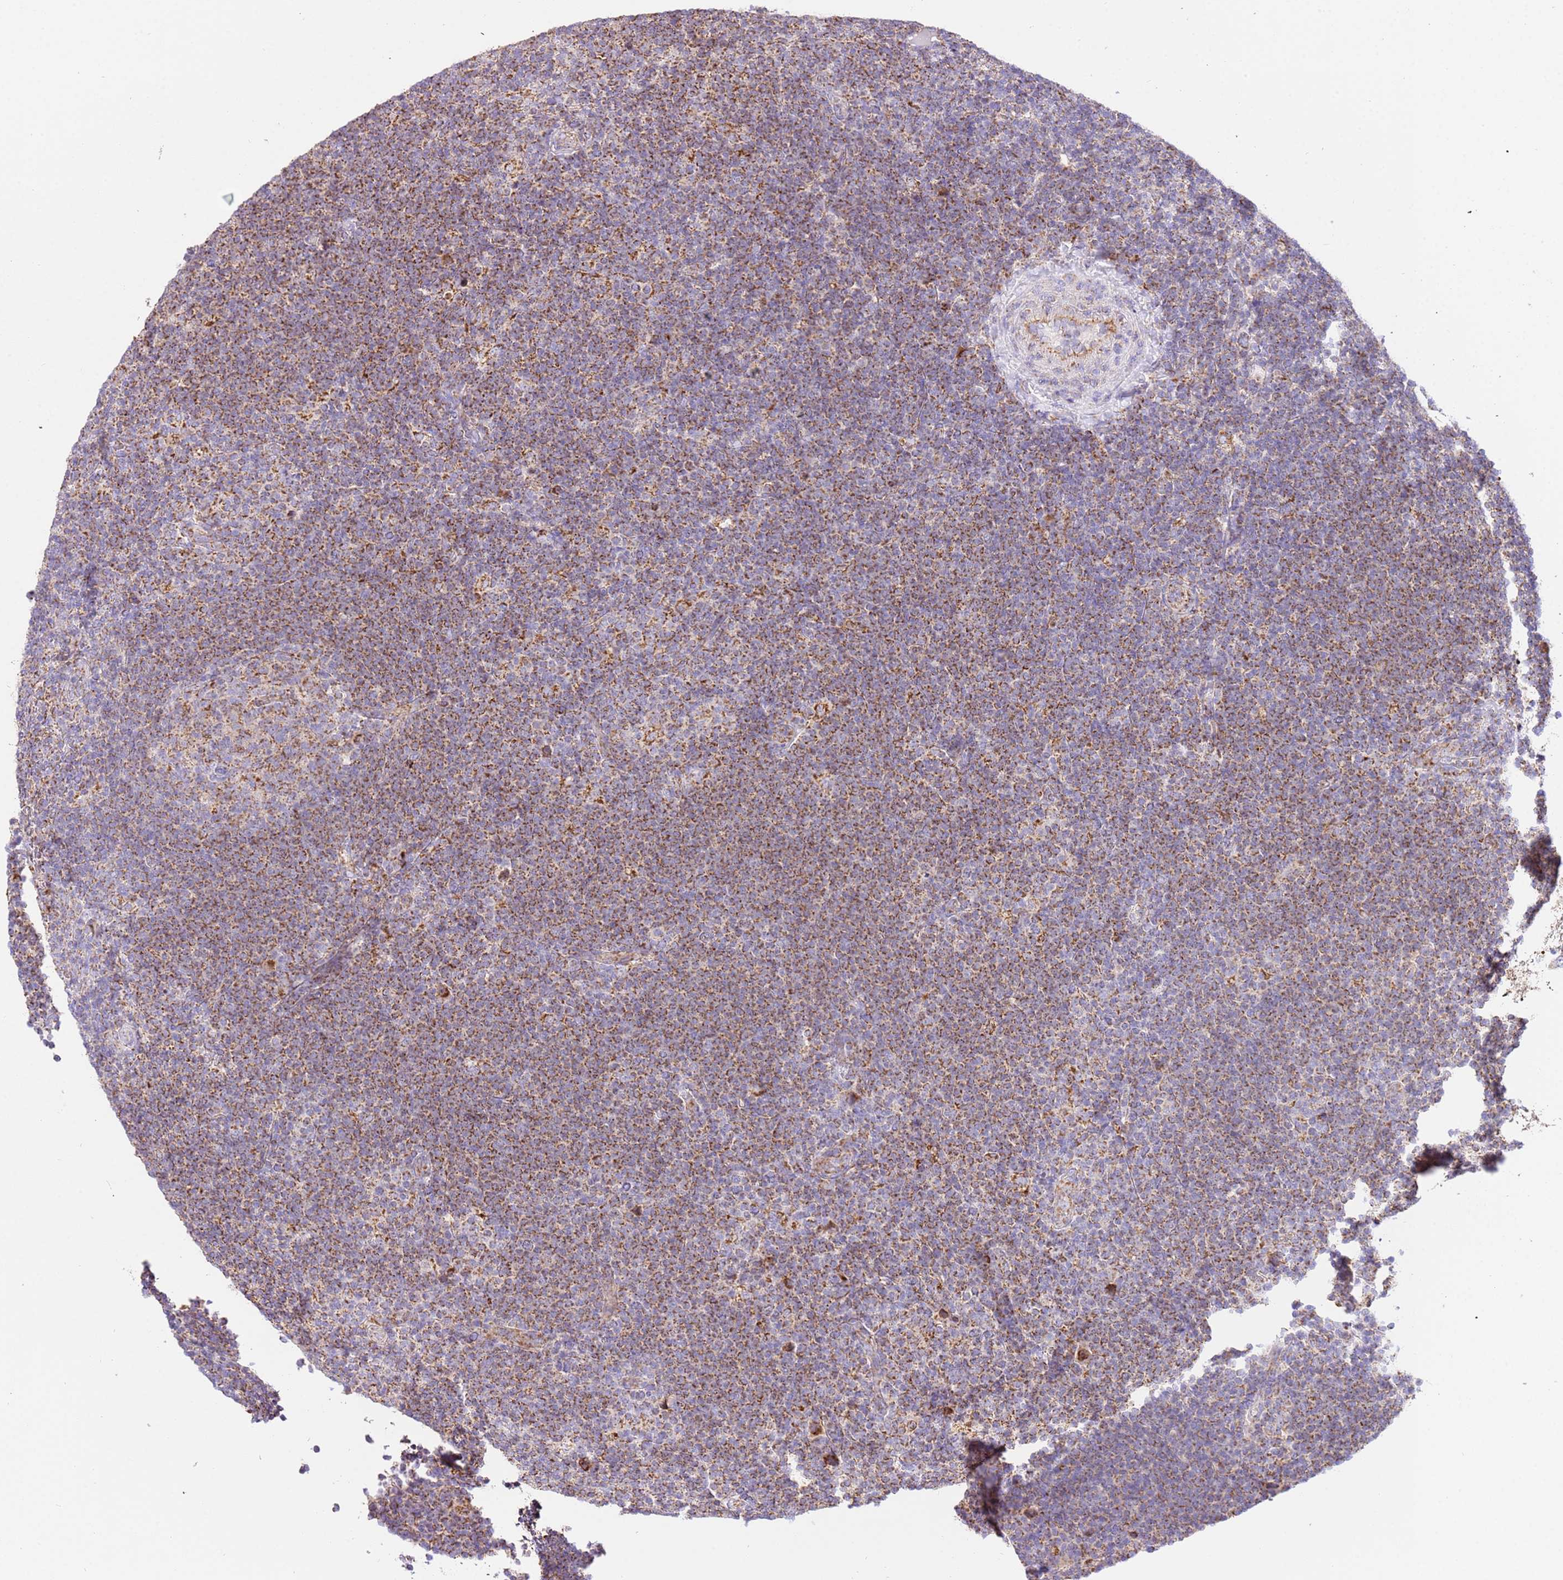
{"staining": {"intensity": "strong", "quantity": ">75%", "location": "cytoplasmic/membranous"}, "tissue": "lymphoma", "cell_type": "Tumor cells", "image_type": "cancer", "snomed": [{"axis": "morphology", "description": "Hodgkin's disease, NOS"}, {"axis": "topography", "description": "Lymph node"}], "caption": "Immunohistochemical staining of human Hodgkin's disease reveals high levels of strong cytoplasmic/membranous positivity in approximately >75% of tumor cells. (DAB (3,3'-diaminobenzidine) IHC with brightfield microscopy, high magnification).", "gene": "ZBTB39", "patient": {"sex": "female", "age": 57}}